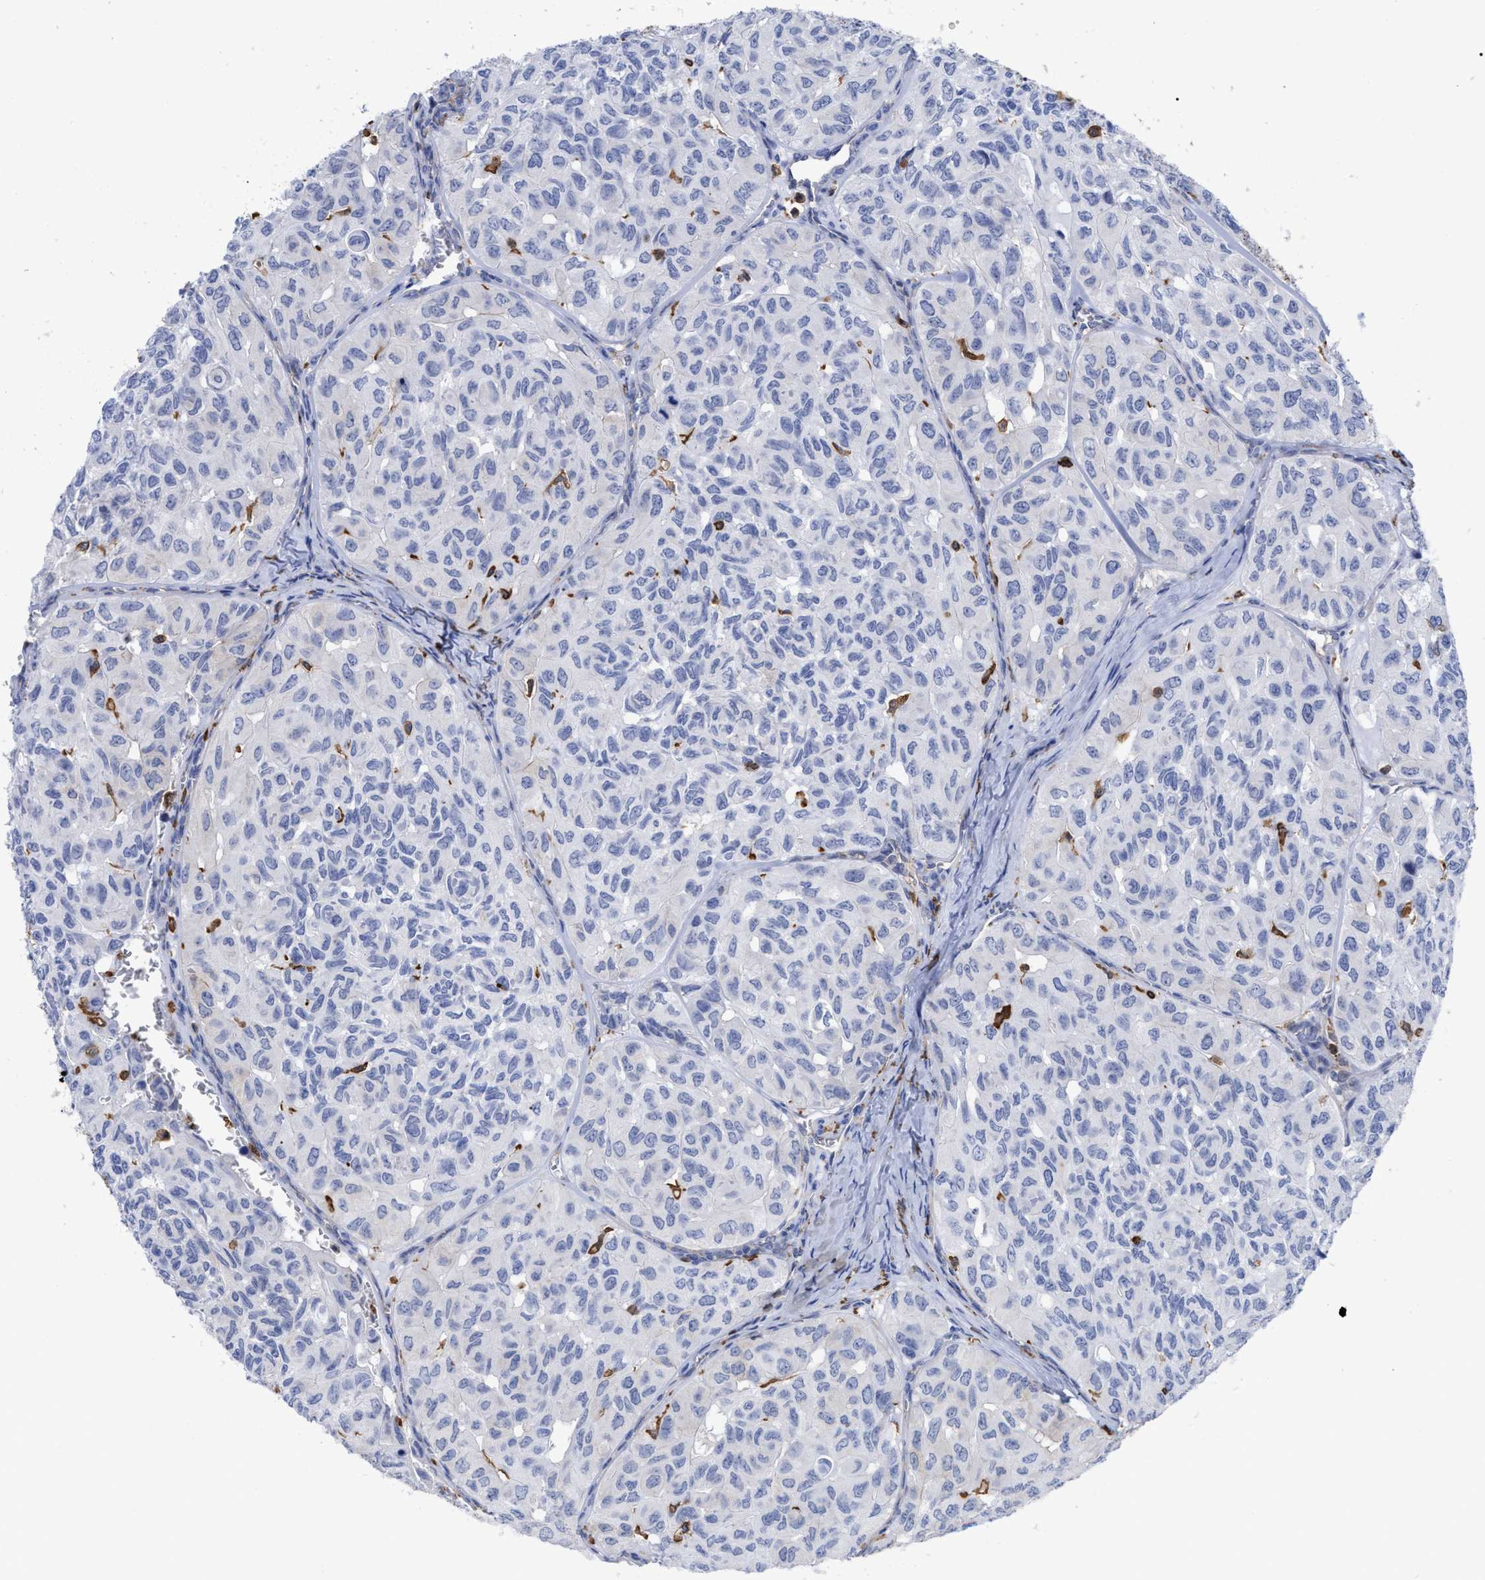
{"staining": {"intensity": "negative", "quantity": "none", "location": "none"}, "tissue": "head and neck cancer", "cell_type": "Tumor cells", "image_type": "cancer", "snomed": [{"axis": "morphology", "description": "Adenocarcinoma, NOS"}, {"axis": "topography", "description": "Salivary gland, NOS"}, {"axis": "topography", "description": "Head-Neck"}], "caption": "Tumor cells are negative for protein expression in human adenocarcinoma (head and neck).", "gene": "HCLS1", "patient": {"sex": "female", "age": 76}}